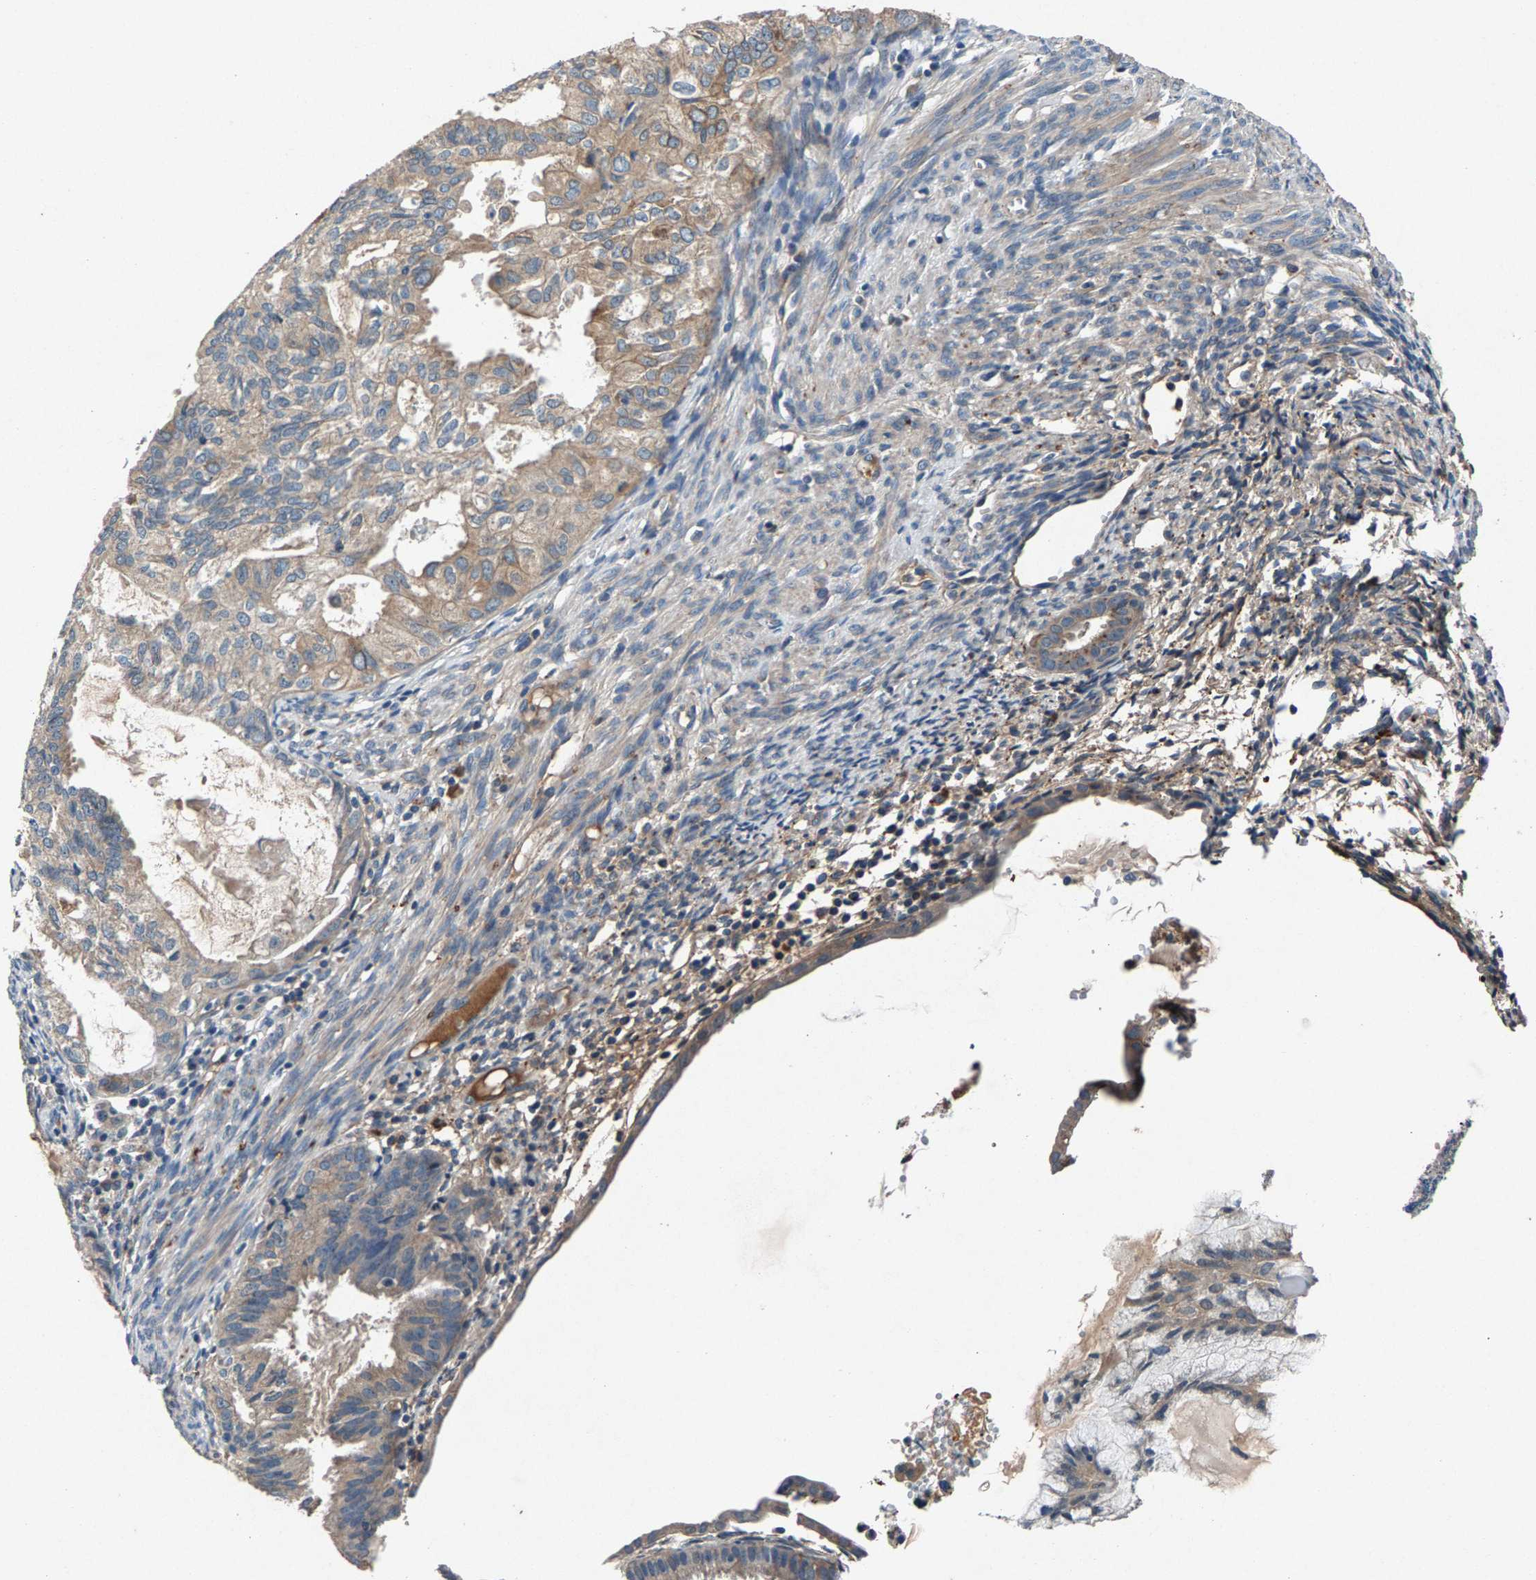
{"staining": {"intensity": "weak", "quantity": "25%-75%", "location": "cytoplasmic/membranous"}, "tissue": "cervical cancer", "cell_type": "Tumor cells", "image_type": "cancer", "snomed": [{"axis": "morphology", "description": "Normal tissue, NOS"}, {"axis": "morphology", "description": "Adenocarcinoma, NOS"}, {"axis": "topography", "description": "Cervix"}, {"axis": "topography", "description": "Endometrium"}], "caption": "Immunohistochemical staining of human cervical cancer shows weak cytoplasmic/membranous protein staining in about 25%-75% of tumor cells.", "gene": "PRXL2C", "patient": {"sex": "female", "age": 86}}